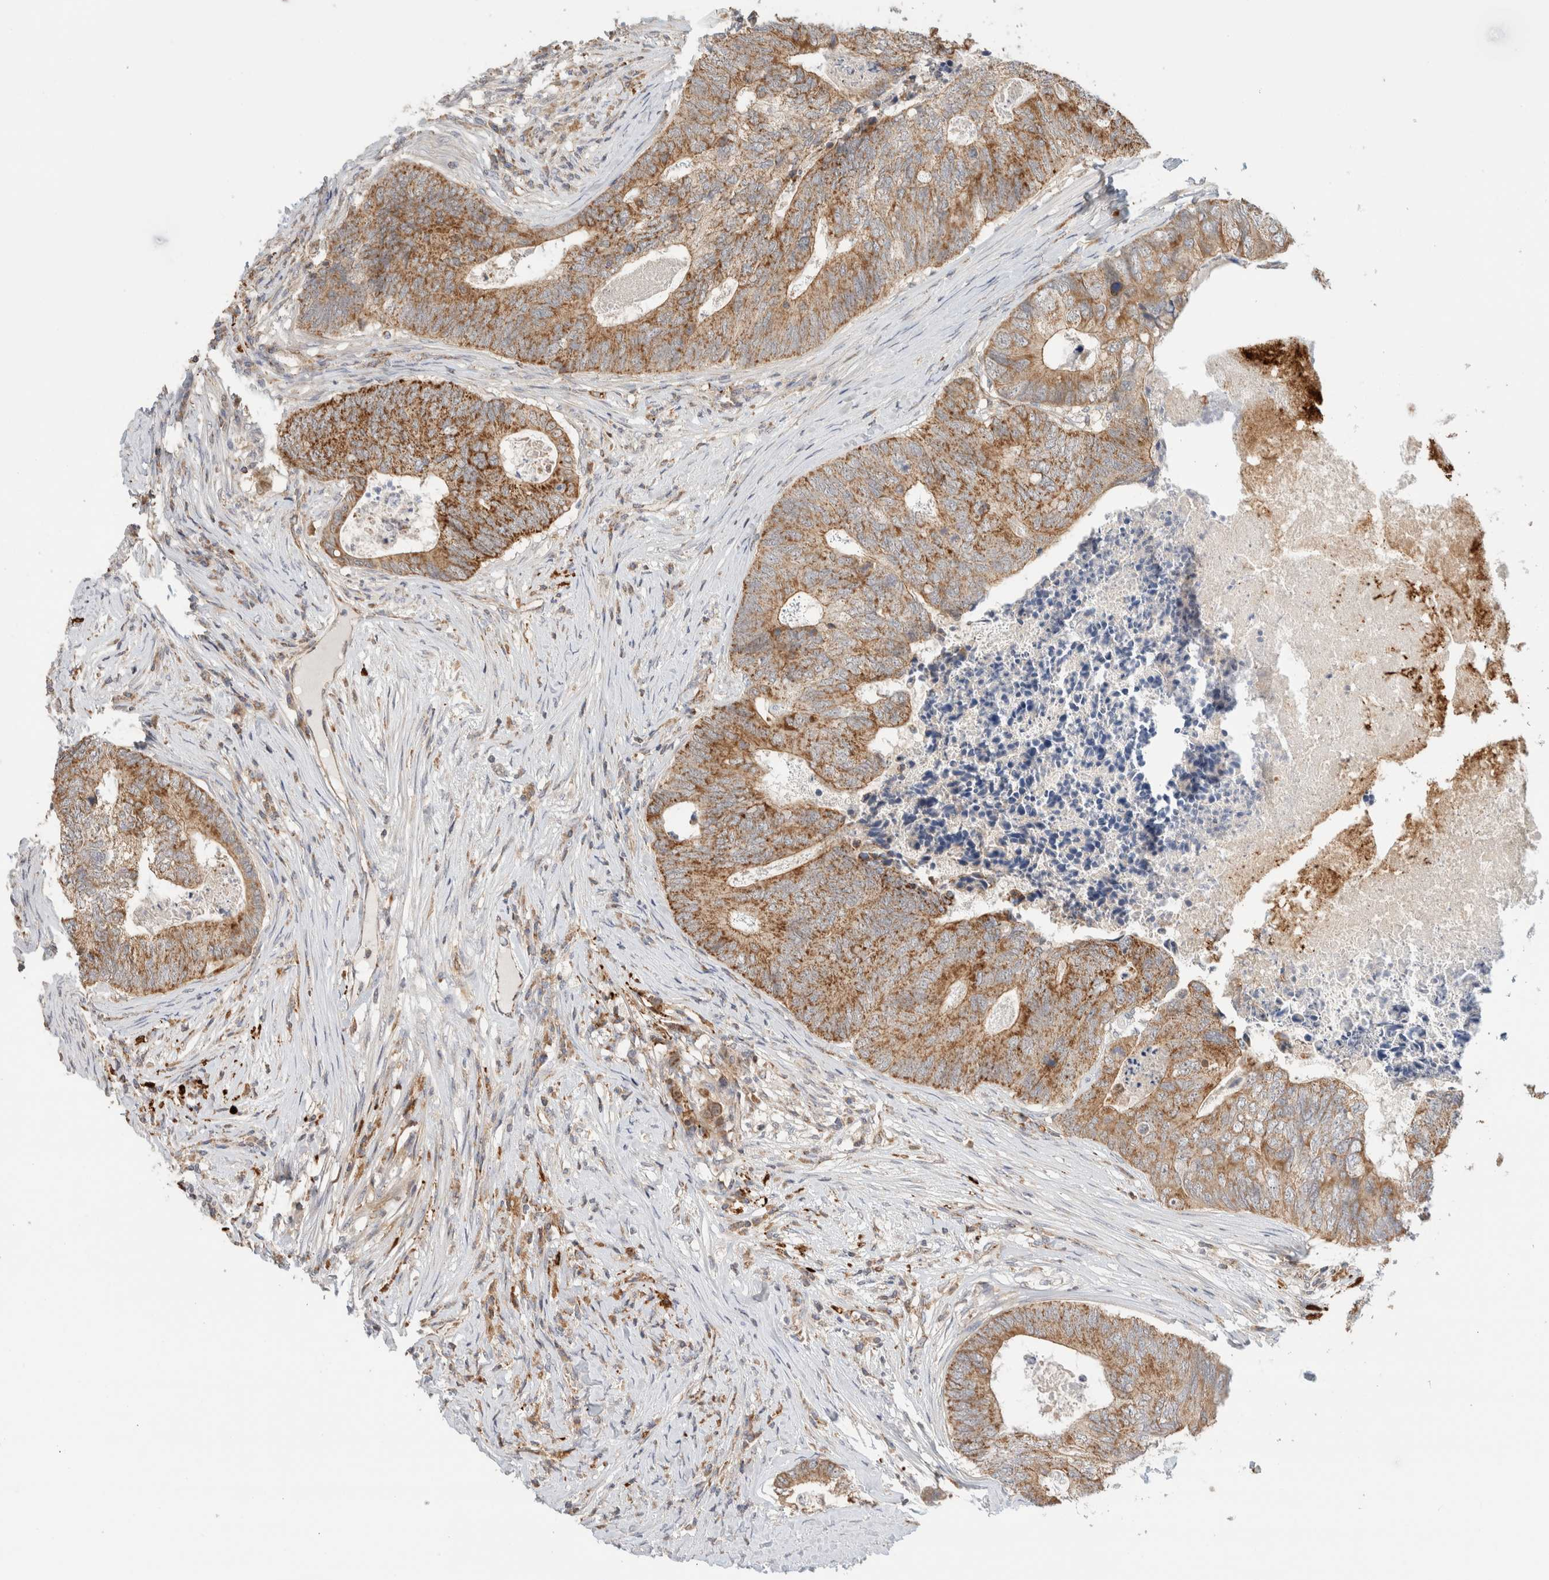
{"staining": {"intensity": "strong", "quantity": "25%-75%", "location": "cytoplasmic/membranous"}, "tissue": "colorectal cancer", "cell_type": "Tumor cells", "image_type": "cancer", "snomed": [{"axis": "morphology", "description": "Adenocarcinoma, NOS"}, {"axis": "topography", "description": "Colon"}], "caption": "Immunohistochemical staining of human adenocarcinoma (colorectal) shows high levels of strong cytoplasmic/membranous staining in approximately 25%-75% of tumor cells.", "gene": "MRM3", "patient": {"sex": "female", "age": 67}}